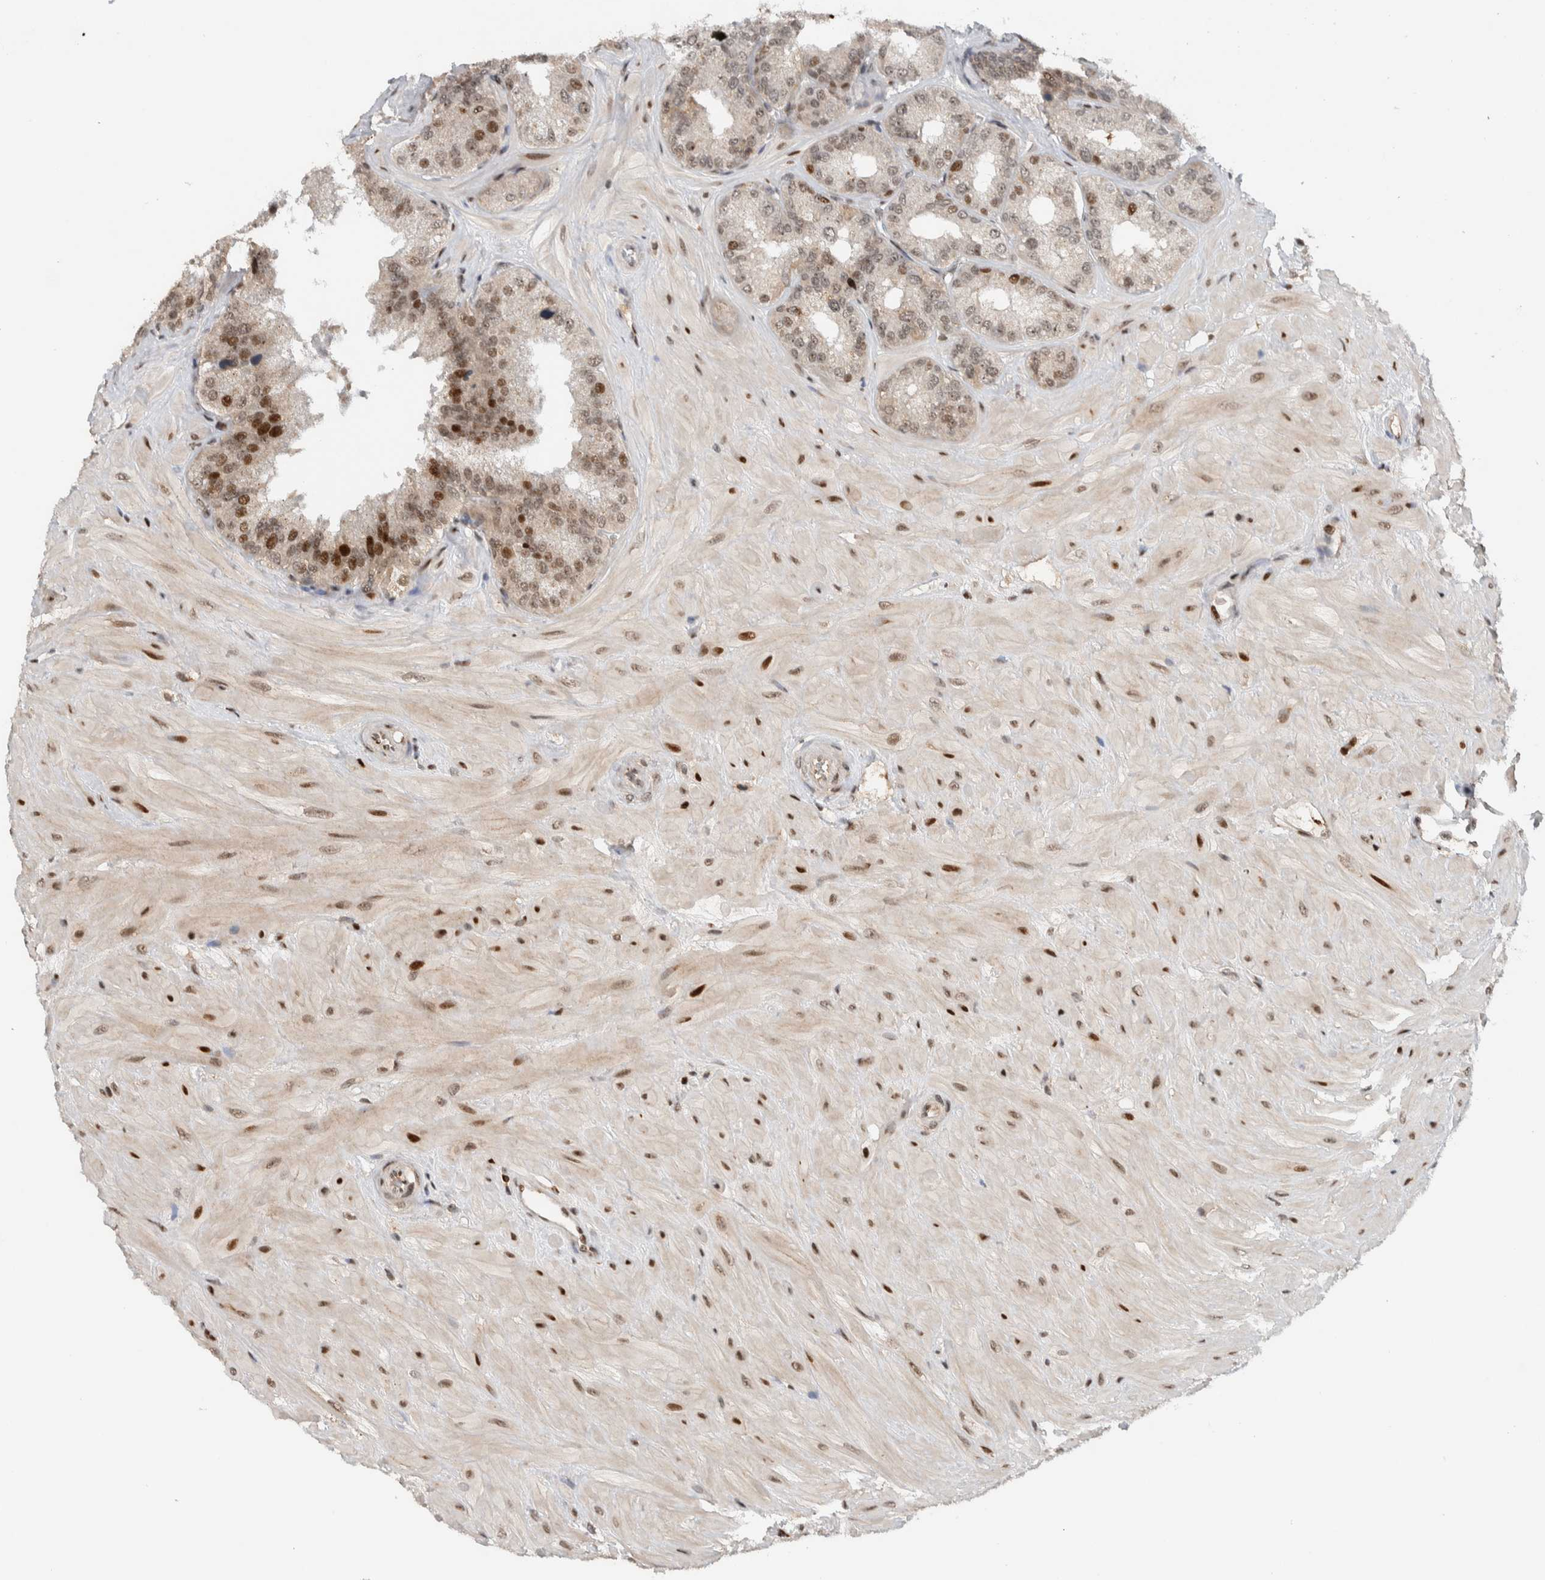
{"staining": {"intensity": "moderate", "quantity": "<25%", "location": "nuclear"}, "tissue": "seminal vesicle", "cell_type": "Glandular cells", "image_type": "normal", "snomed": [{"axis": "morphology", "description": "Normal tissue, NOS"}, {"axis": "topography", "description": "Prostate"}, {"axis": "topography", "description": "Seminal veicle"}], "caption": "Immunohistochemistry (IHC) photomicrograph of benign human seminal vesicle stained for a protein (brown), which displays low levels of moderate nuclear positivity in approximately <25% of glandular cells.", "gene": "ZNF521", "patient": {"sex": "male", "age": 51}}